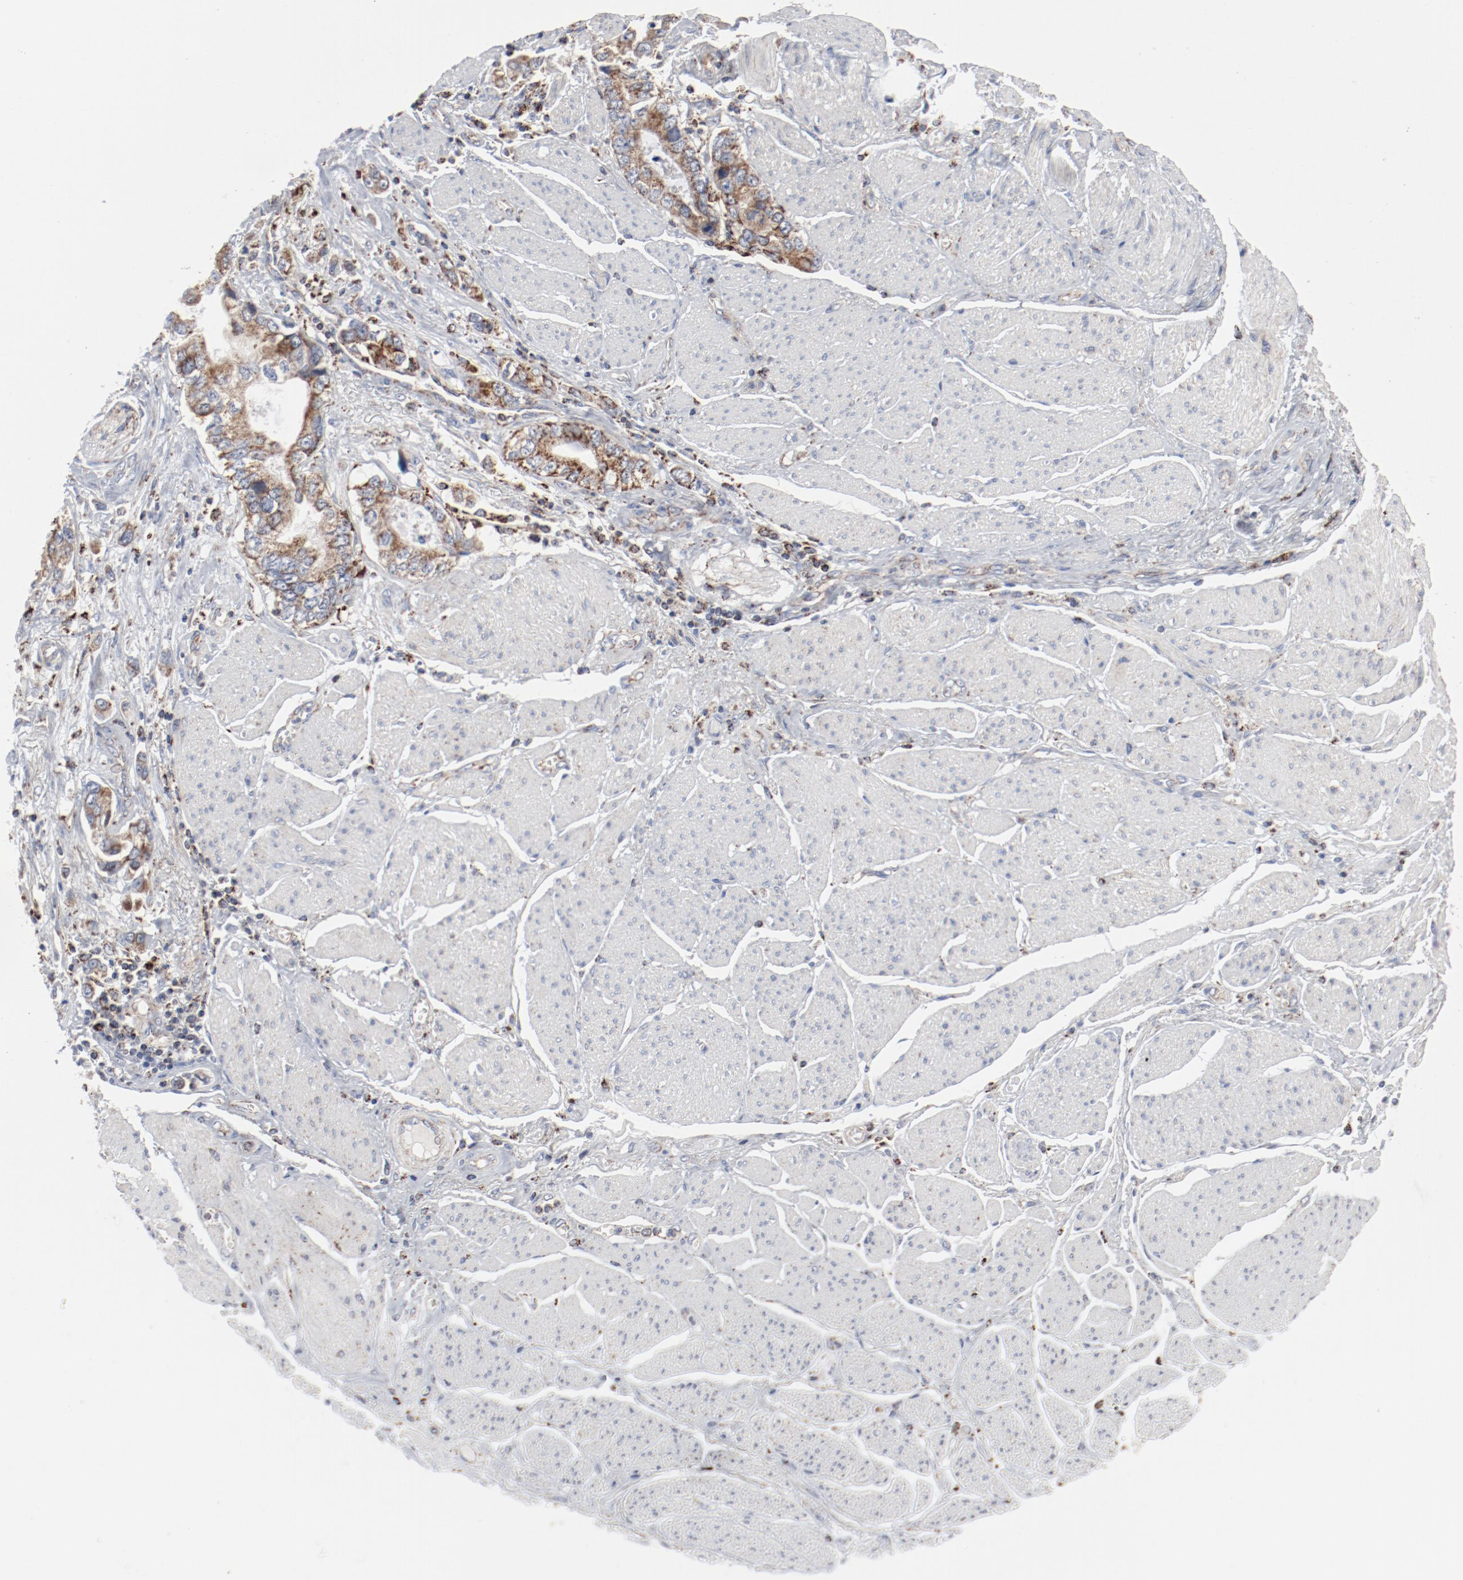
{"staining": {"intensity": "weak", "quantity": ">75%", "location": "cytoplasmic/membranous"}, "tissue": "stomach cancer", "cell_type": "Tumor cells", "image_type": "cancer", "snomed": [{"axis": "morphology", "description": "Adenocarcinoma, NOS"}, {"axis": "topography", "description": "Pancreas"}, {"axis": "topography", "description": "Stomach, upper"}], "caption": "Tumor cells display weak cytoplasmic/membranous positivity in about >75% of cells in stomach cancer (adenocarcinoma).", "gene": "SETD3", "patient": {"sex": "male", "age": 77}}